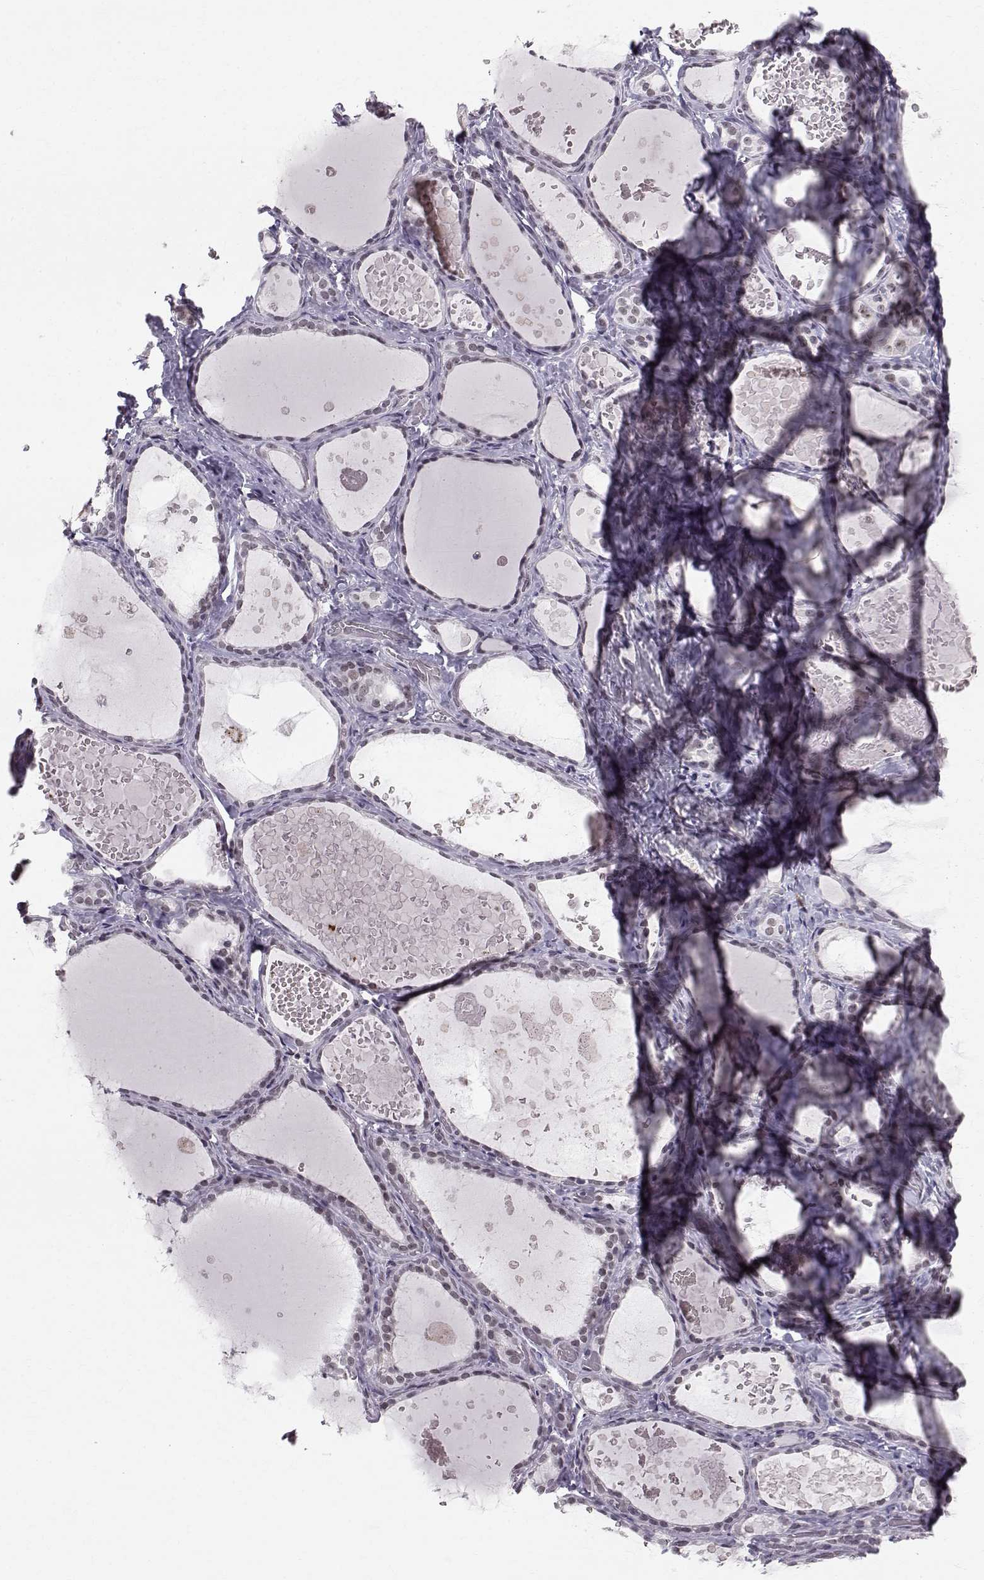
{"staining": {"intensity": "negative", "quantity": "none", "location": "none"}, "tissue": "thyroid gland", "cell_type": "Glandular cells", "image_type": "normal", "snomed": [{"axis": "morphology", "description": "Normal tissue, NOS"}, {"axis": "topography", "description": "Thyroid gland"}], "caption": "Protein analysis of unremarkable thyroid gland reveals no significant staining in glandular cells.", "gene": "RPP38", "patient": {"sex": "female", "age": 56}}